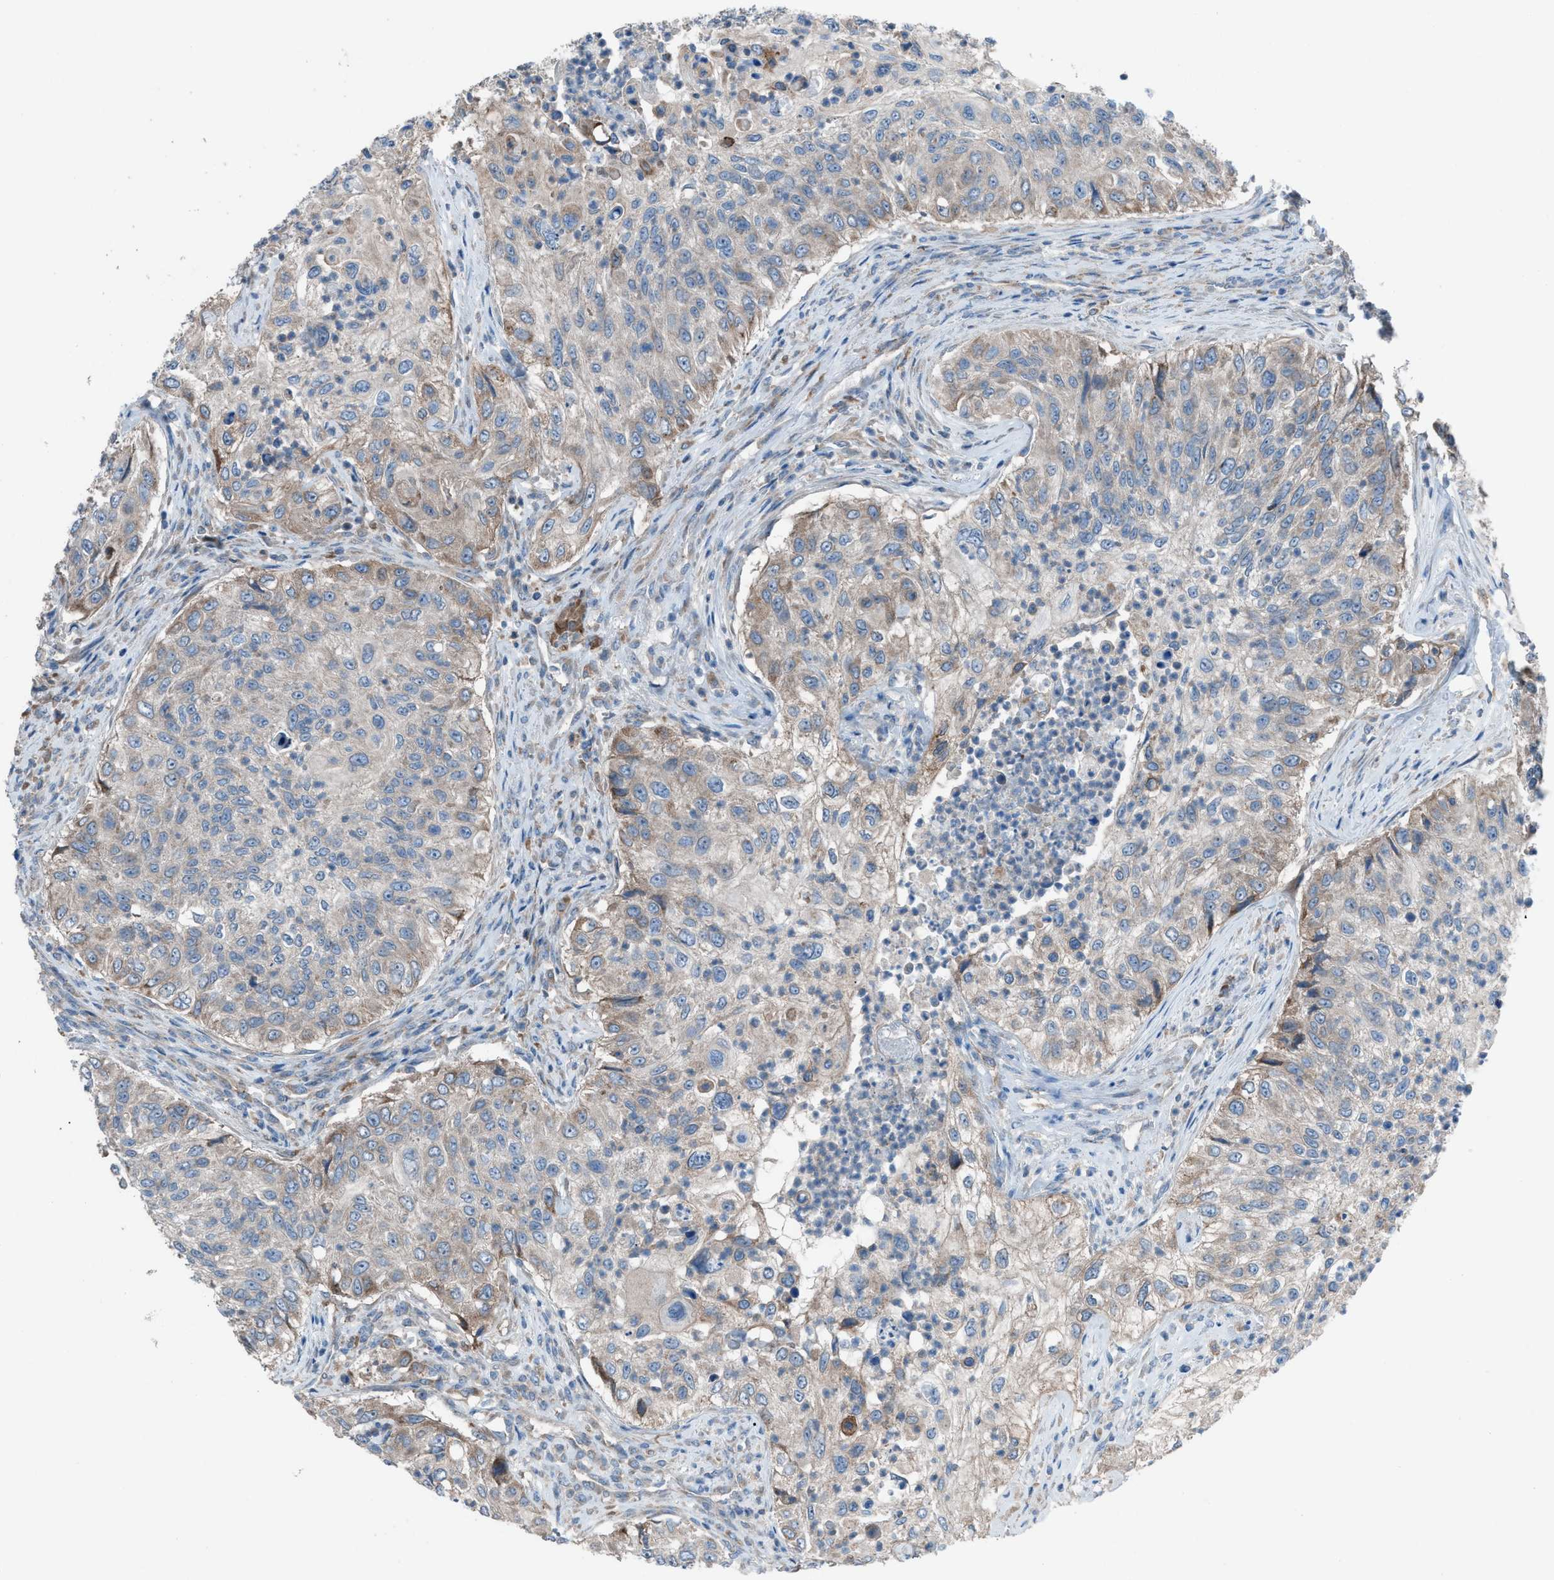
{"staining": {"intensity": "weak", "quantity": "25%-75%", "location": "cytoplasmic/membranous"}, "tissue": "urothelial cancer", "cell_type": "Tumor cells", "image_type": "cancer", "snomed": [{"axis": "morphology", "description": "Urothelial carcinoma, High grade"}, {"axis": "topography", "description": "Urinary bladder"}], "caption": "DAB immunohistochemical staining of high-grade urothelial carcinoma reveals weak cytoplasmic/membranous protein expression in approximately 25%-75% of tumor cells. (DAB IHC with brightfield microscopy, high magnification).", "gene": "HEG1", "patient": {"sex": "female", "age": 60}}